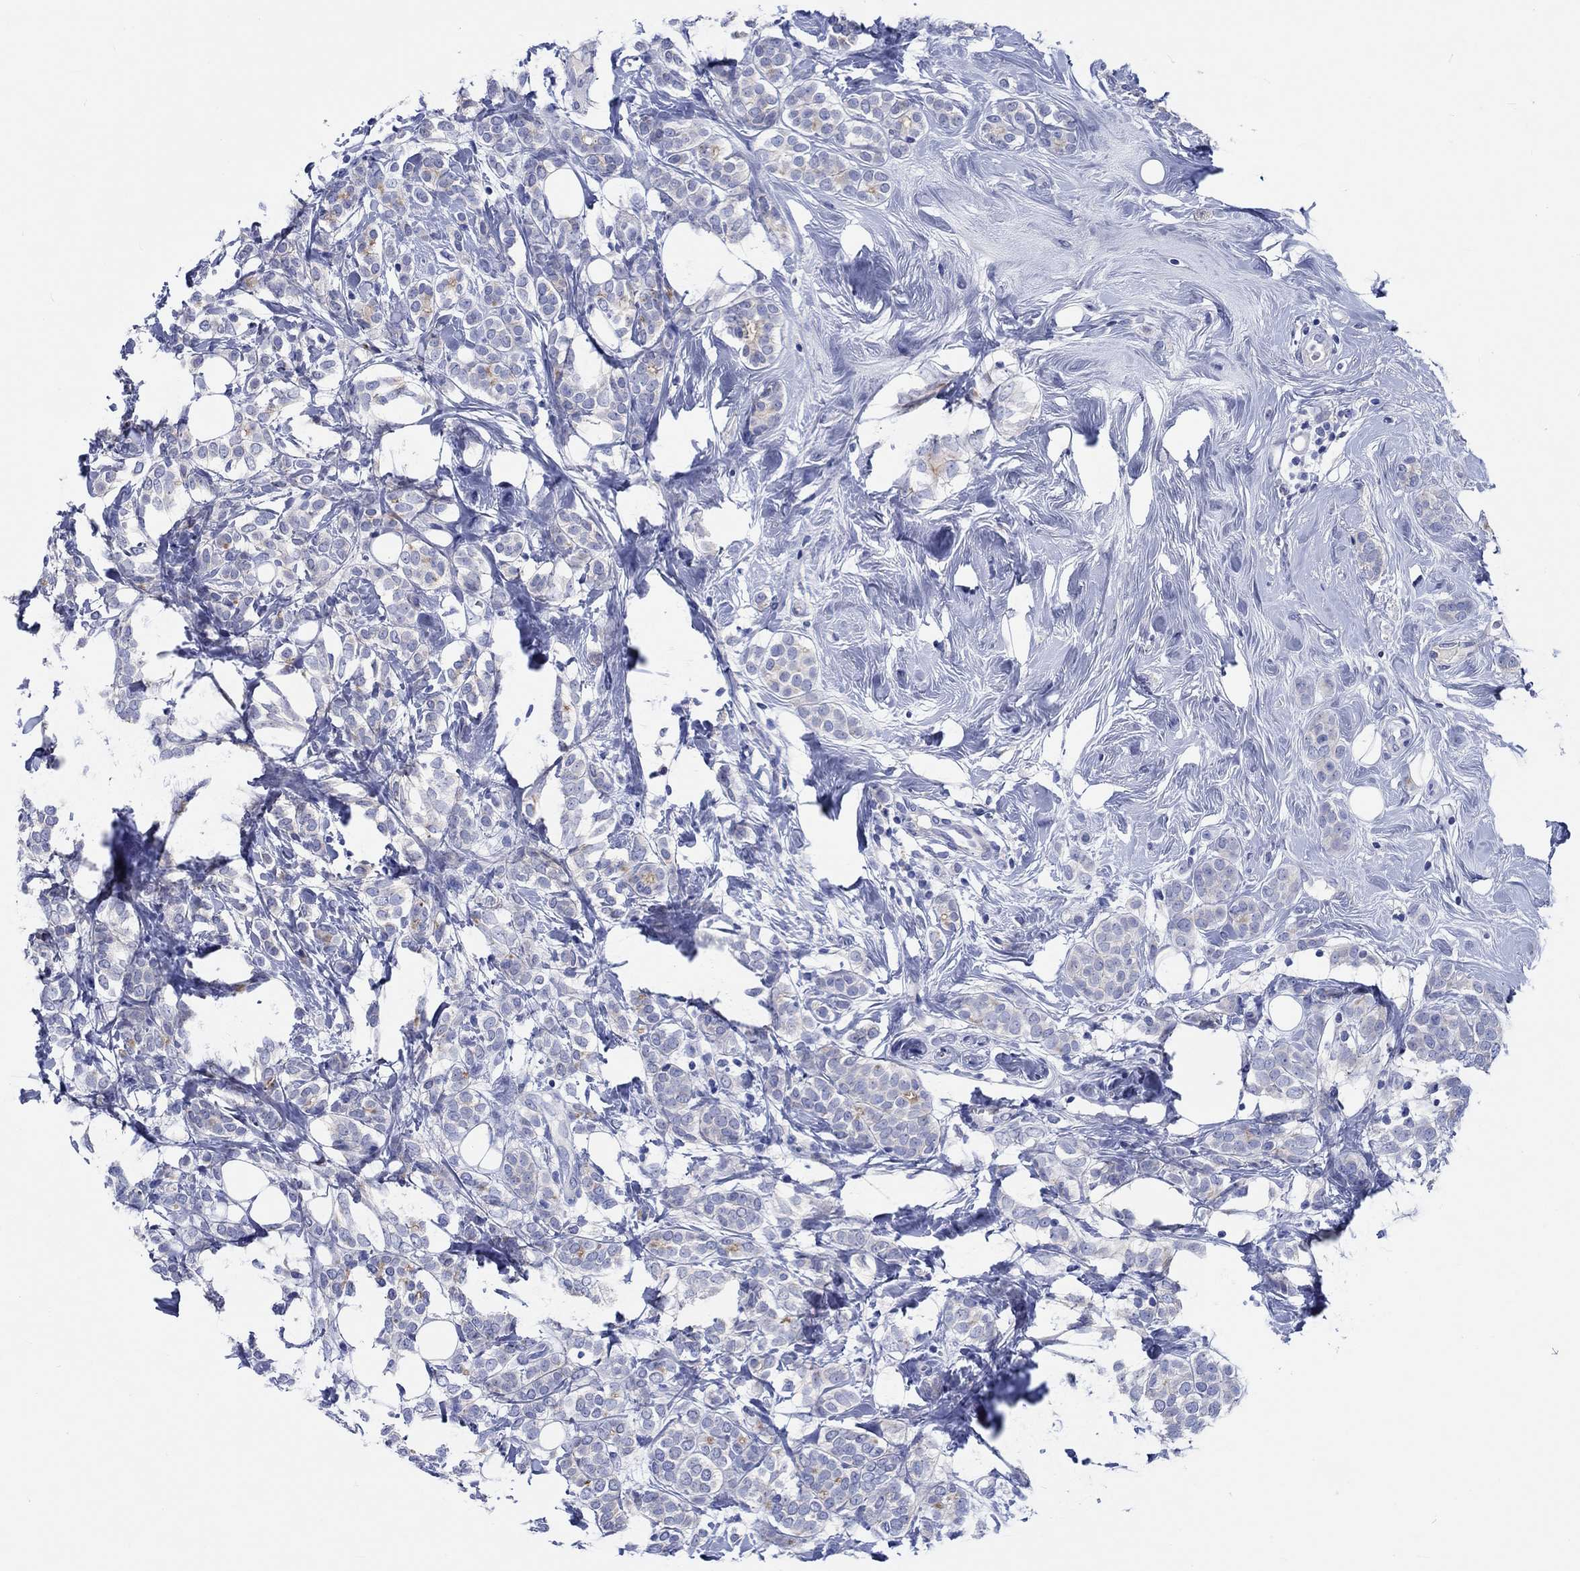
{"staining": {"intensity": "negative", "quantity": "none", "location": "none"}, "tissue": "breast cancer", "cell_type": "Tumor cells", "image_type": "cancer", "snomed": [{"axis": "morphology", "description": "Lobular carcinoma"}, {"axis": "topography", "description": "Breast"}], "caption": "Immunohistochemistry (IHC) of breast lobular carcinoma exhibits no positivity in tumor cells. (Stains: DAB (3,3'-diaminobenzidine) immunohistochemistry with hematoxylin counter stain, Microscopy: brightfield microscopy at high magnification).", "gene": "SHISA4", "patient": {"sex": "female", "age": 49}}